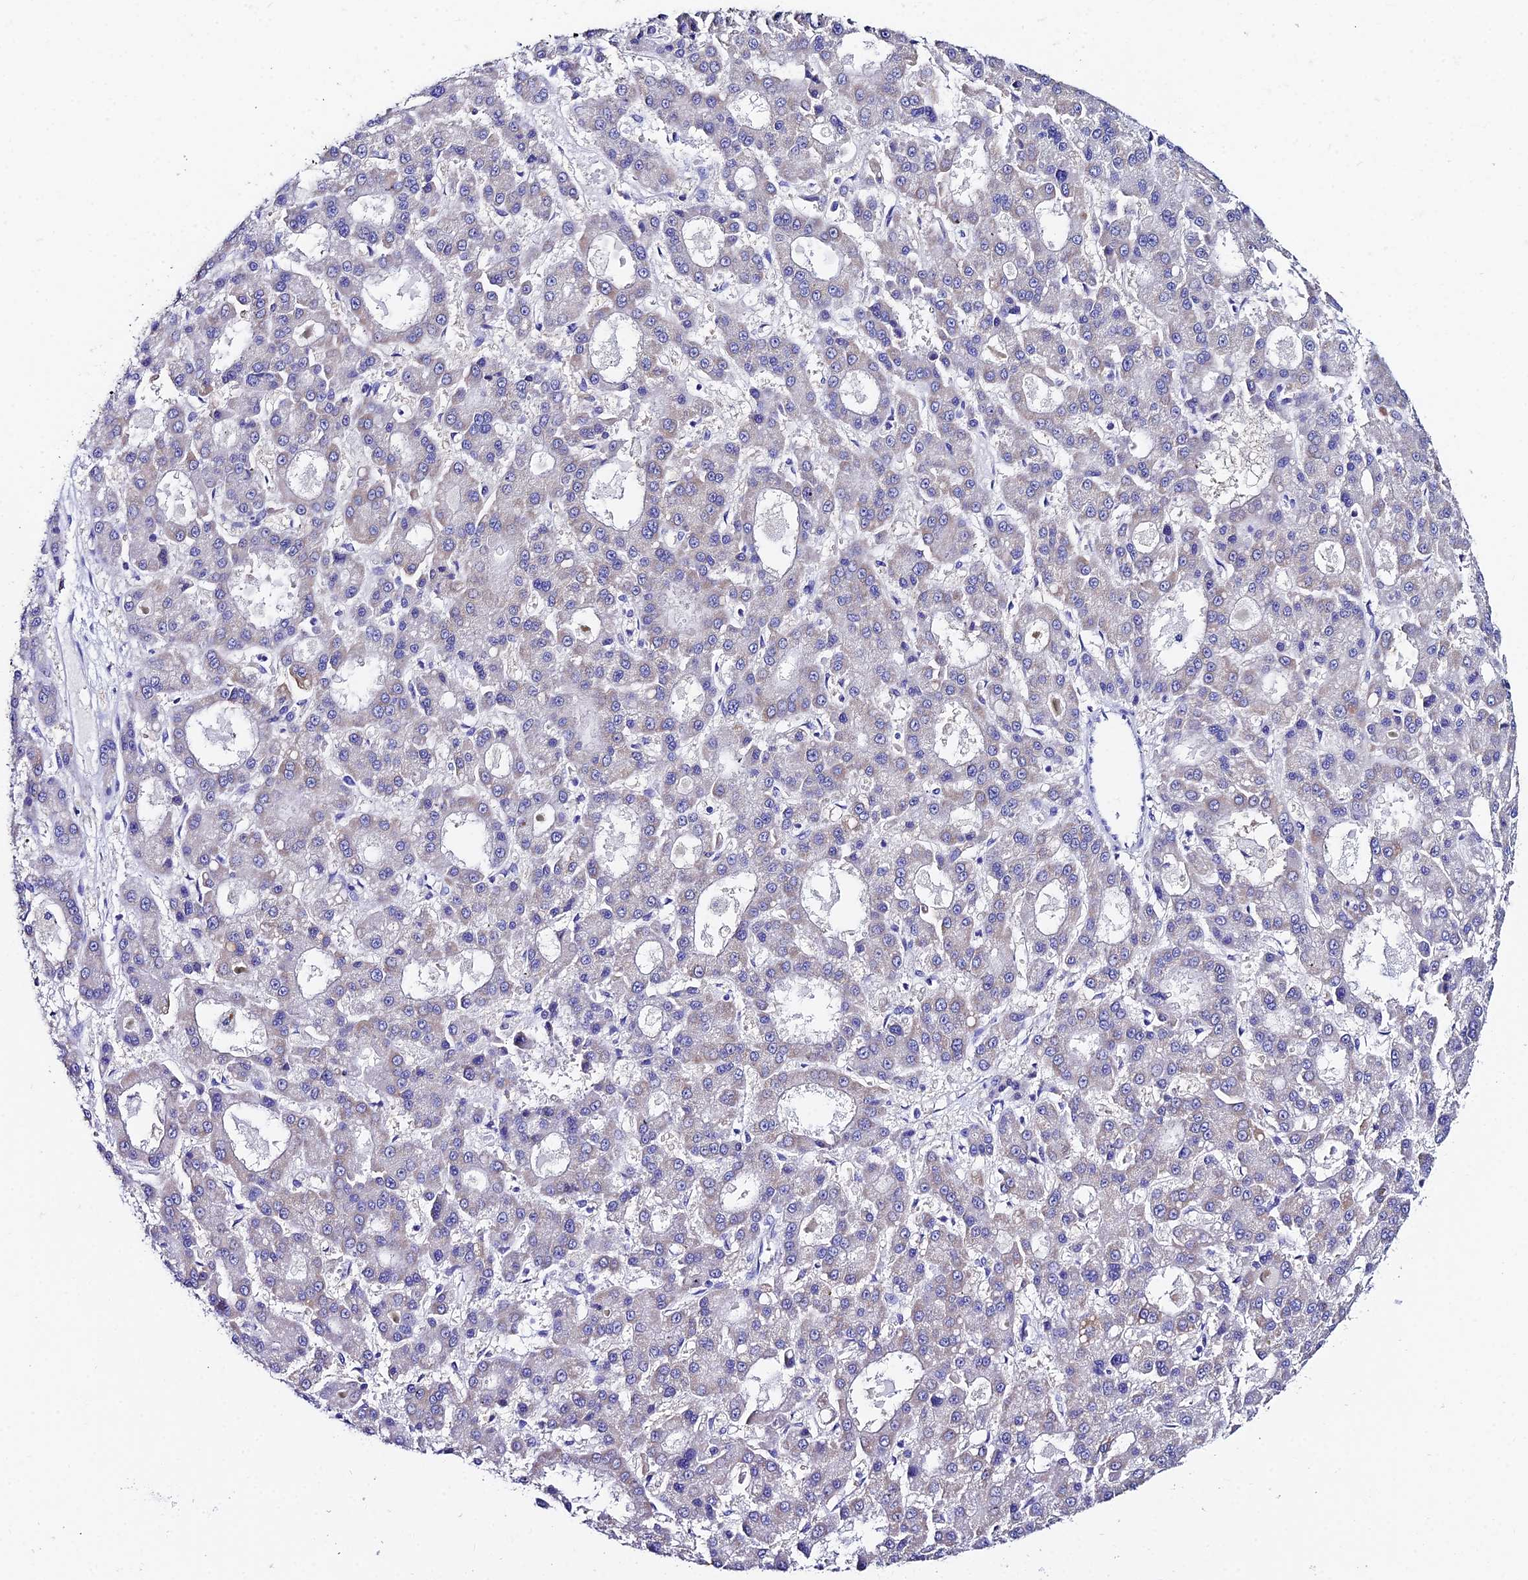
{"staining": {"intensity": "negative", "quantity": "none", "location": "none"}, "tissue": "liver cancer", "cell_type": "Tumor cells", "image_type": "cancer", "snomed": [{"axis": "morphology", "description": "Carcinoma, Hepatocellular, NOS"}, {"axis": "topography", "description": "Liver"}], "caption": "The immunohistochemistry histopathology image has no significant positivity in tumor cells of hepatocellular carcinoma (liver) tissue.", "gene": "CEP41", "patient": {"sex": "male", "age": 70}}